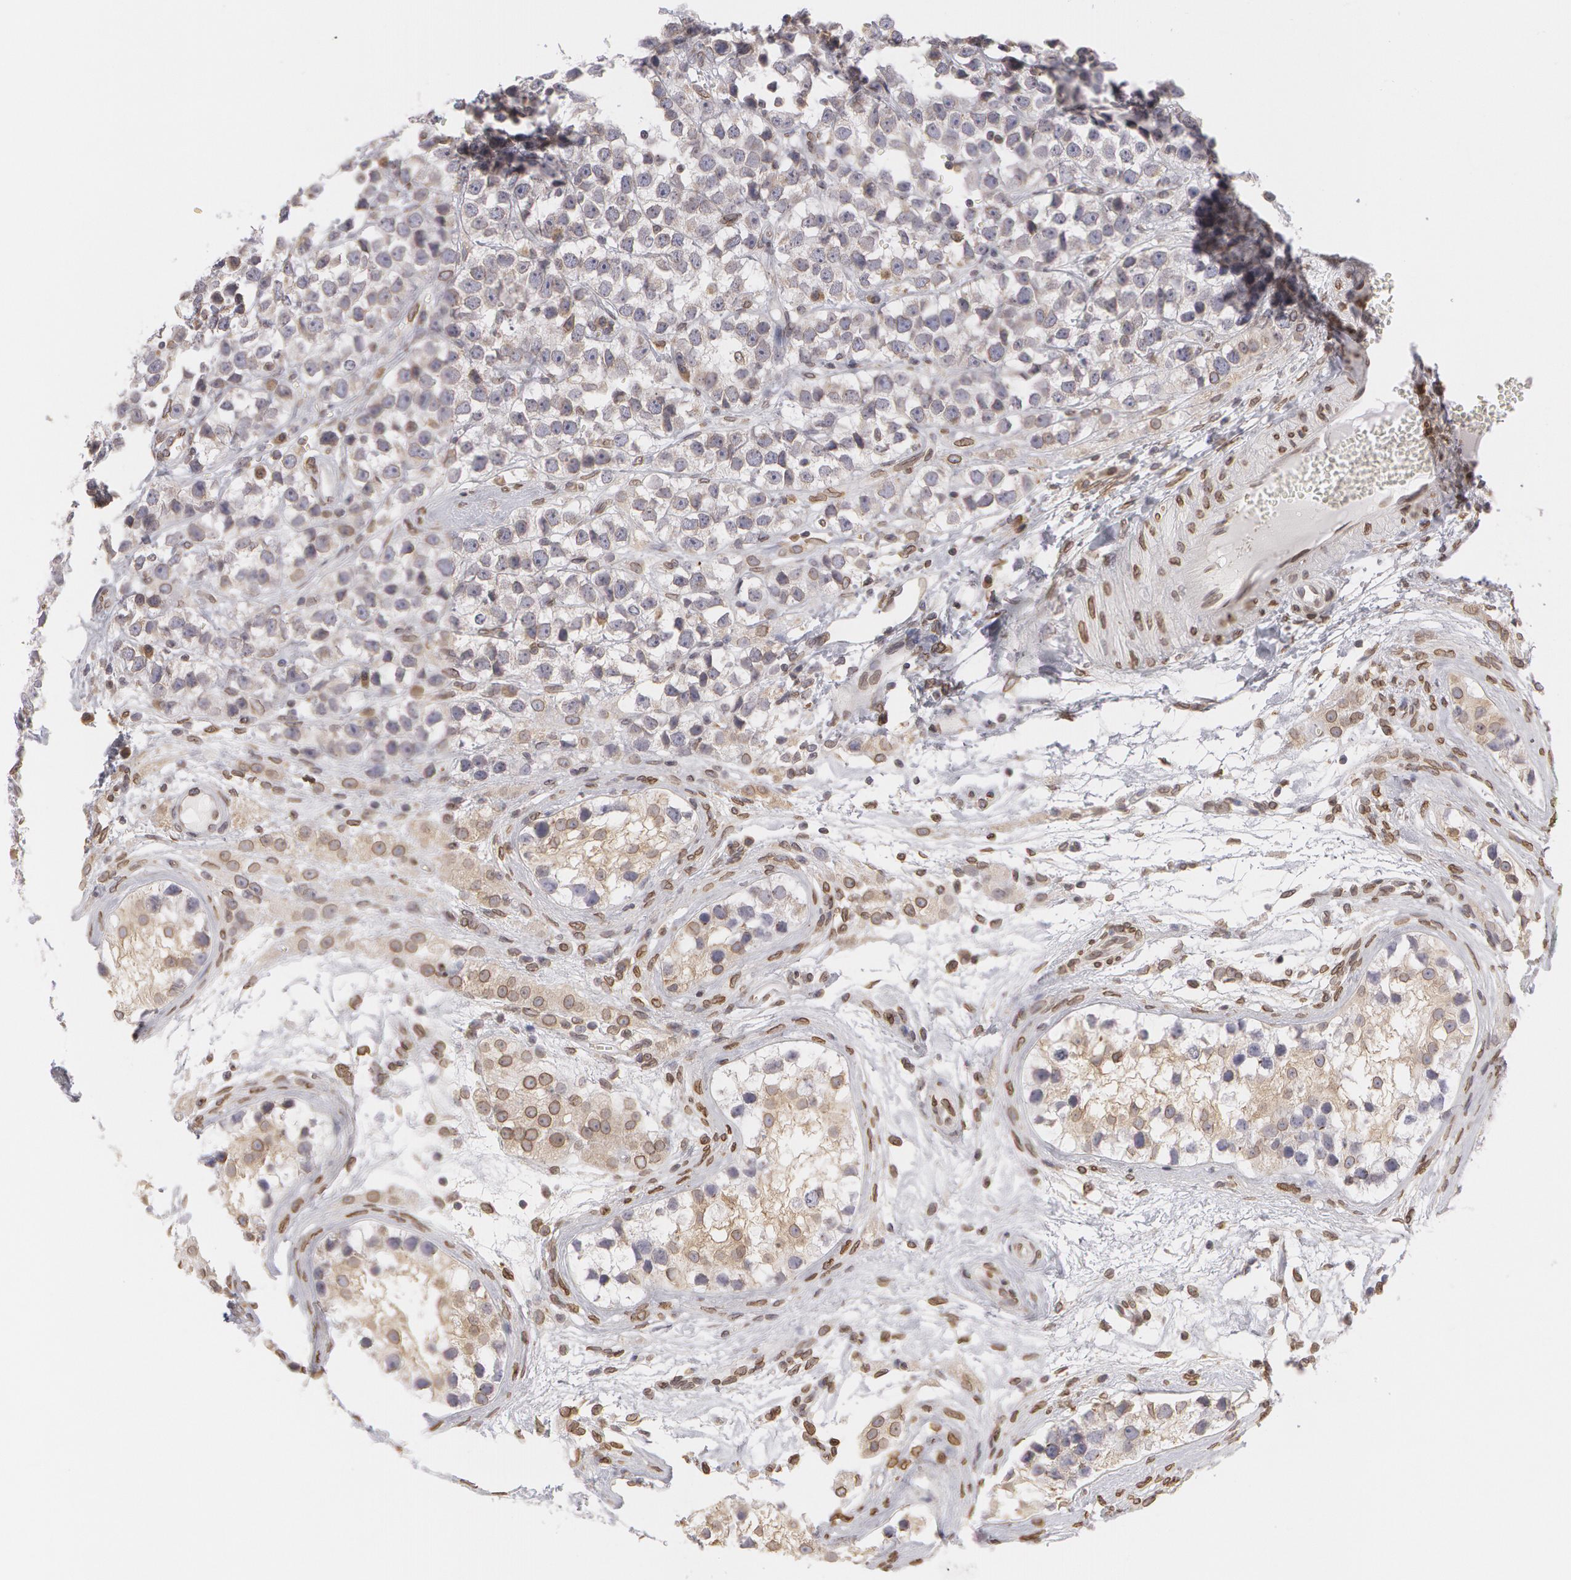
{"staining": {"intensity": "weak", "quantity": "25%-75%", "location": "cytoplasmic/membranous,nuclear"}, "tissue": "testis cancer", "cell_type": "Tumor cells", "image_type": "cancer", "snomed": [{"axis": "morphology", "description": "Seminoma, NOS"}, {"axis": "topography", "description": "Testis"}], "caption": "Tumor cells demonstrate weak cytoplasmic/membranous and nuclear positivity in about 25%-75% of cells in testis cancer (seminoma).", "gene": "EMD", "patient": {"sex": "male", "age": 25}}